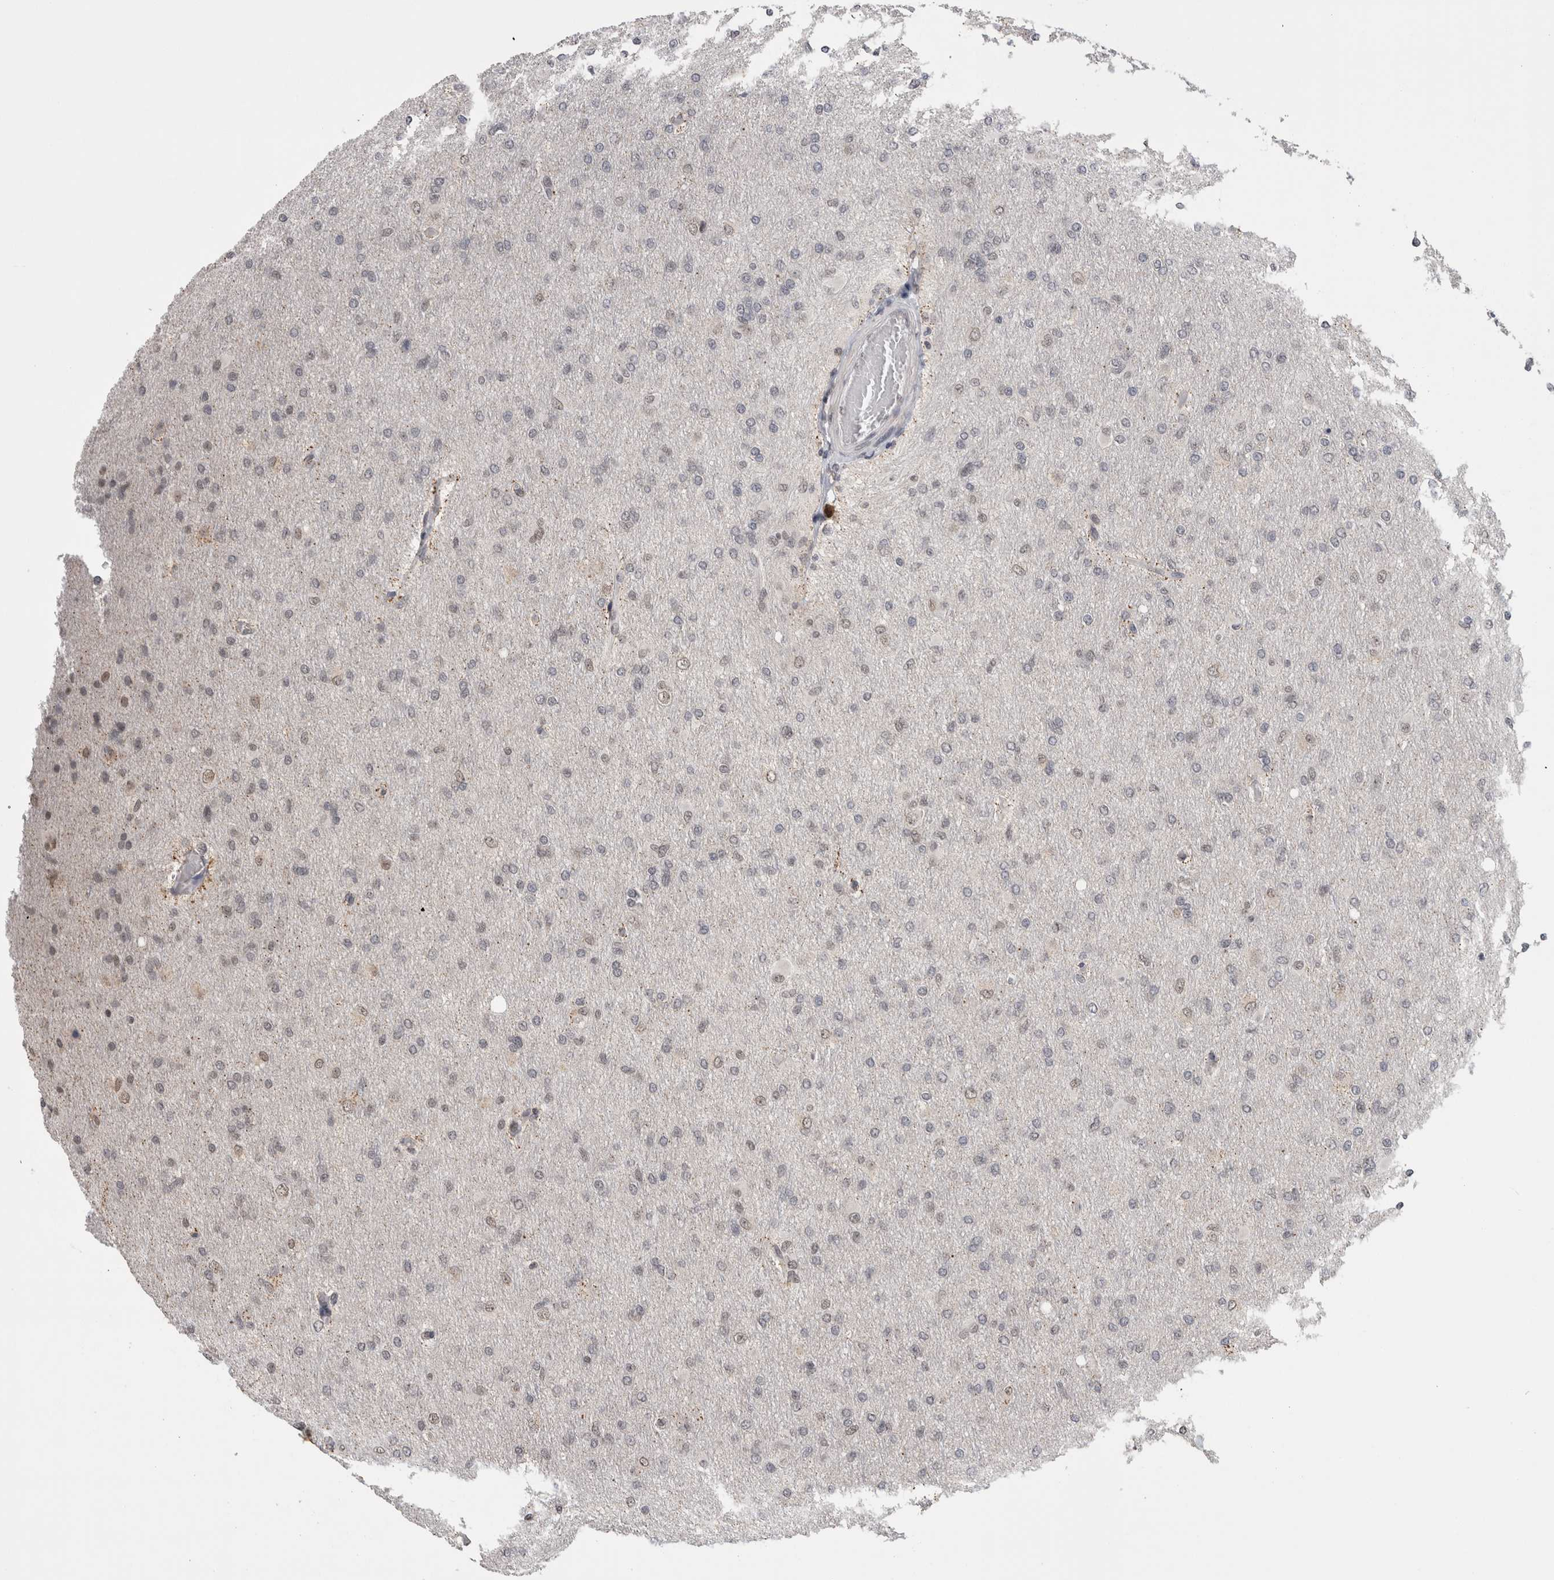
{"staining": {"intensity": "weak", "quantity": "<25%", "location": "nuclear"}, "tissue": "glioma", "cell_type": "Tumor cells", "image_type": "cancer", "snomed": [{"axis": "morphology", "description": "Glioma, malignant, High grade"}, {"axis": "topography", "description": "Cerebral cortex"}], "caption": "Immunohistochemistry (IHC) image of neoplastic tissue: malignant glioma (high-grade) stained with DAB reveals no significant protein positivity in tumor cells.", "gene": "CPSF2", "patient": {"sex": "female", "age": 36}}